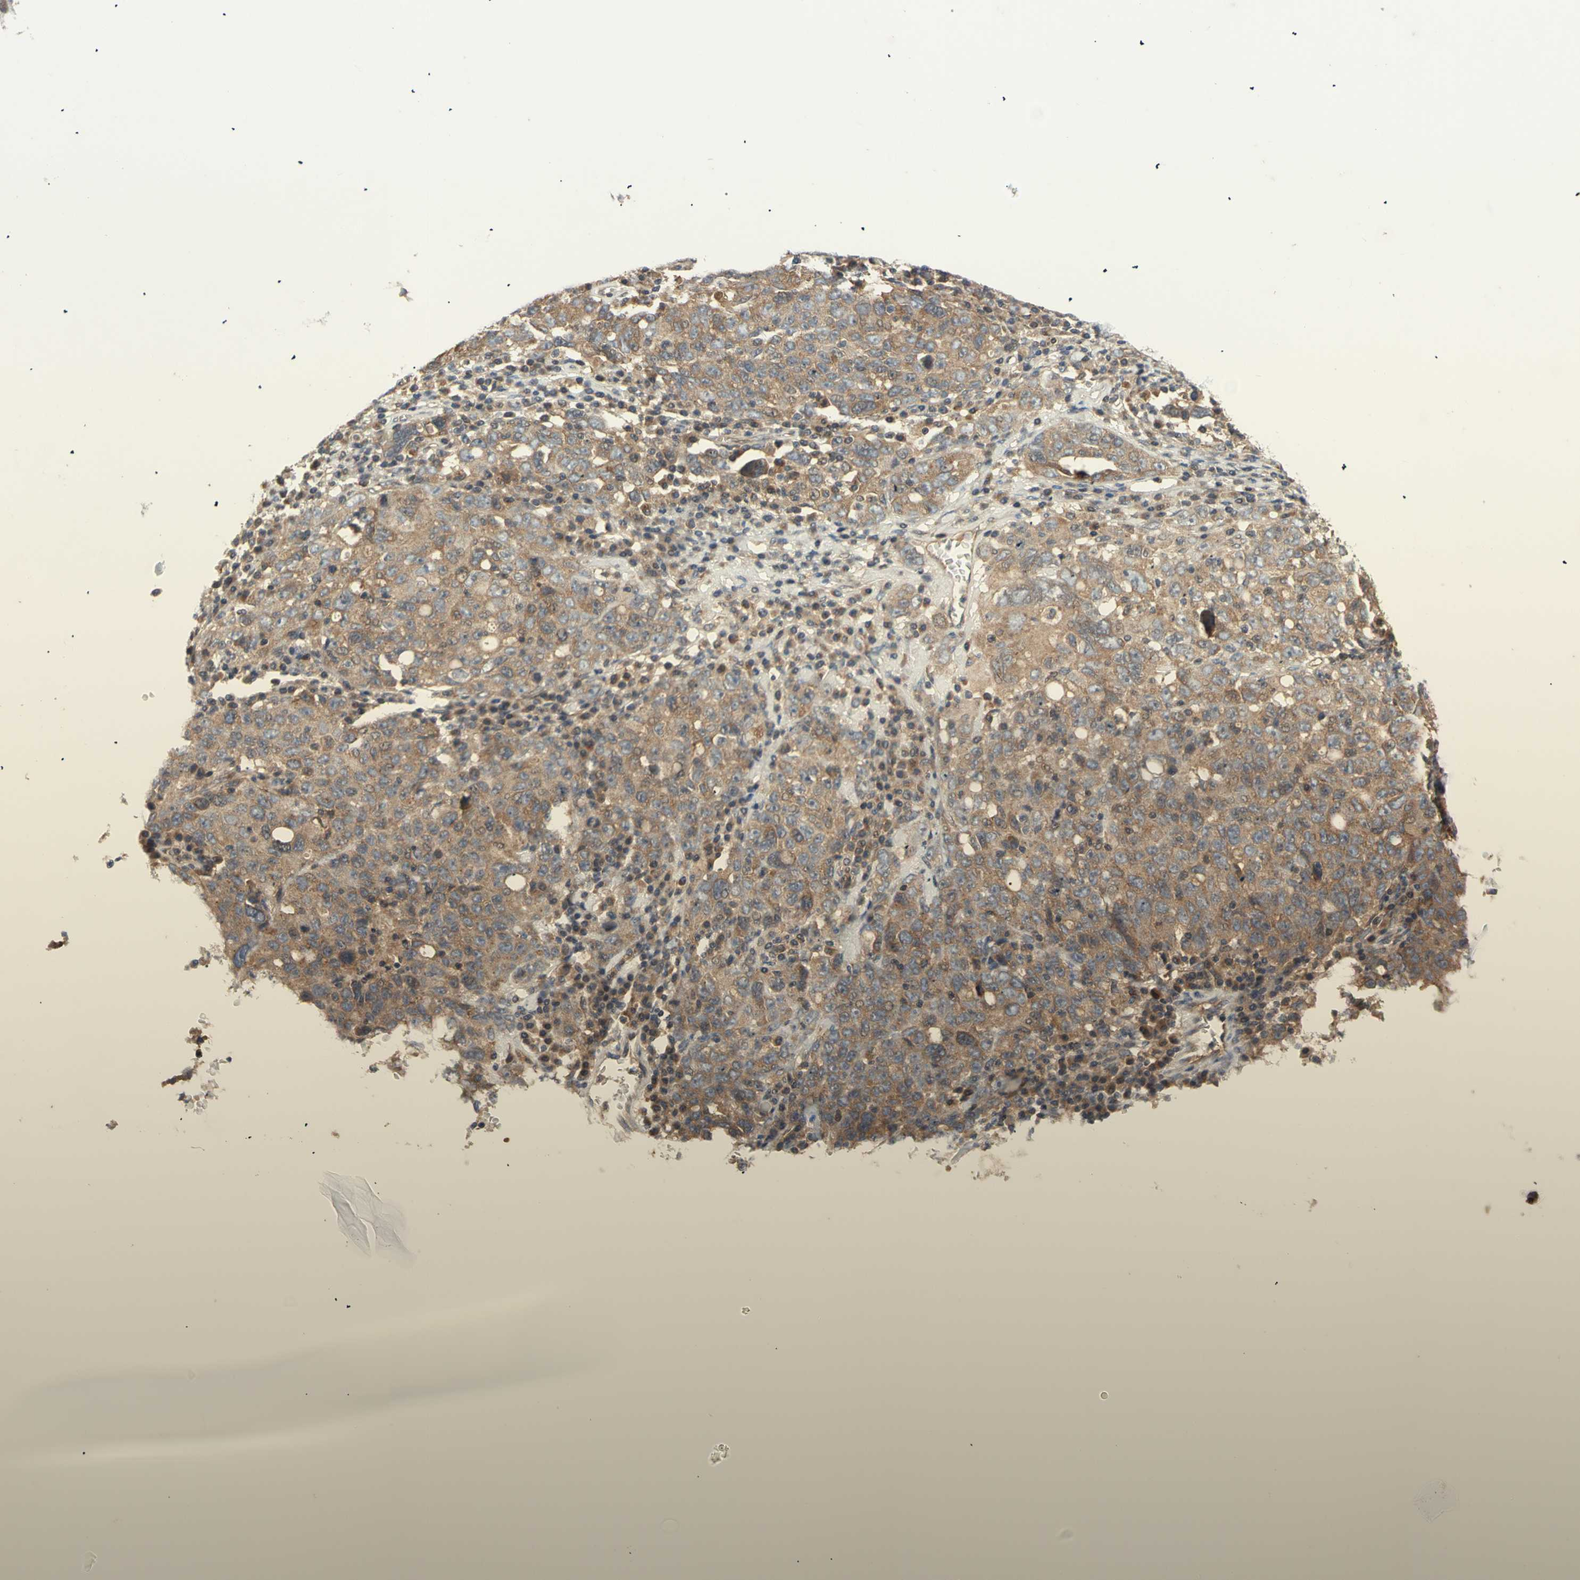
{"staining": {"intensity": "moderate", "quantity": ">75%", "location": "cytoplasmic/membranous"}, "tissue": "ovarian cancer", "cell_type": "Tumor cells", "image_type": "cancer", "snomed": [{"axis": "morphology", "description": "Carcinoma, endometroid"}, {"axis": "topography", "description": "Ovary"}], "caption": "A brown stain shows moderate cytoplasmic/membranous positivity of a protein in human ovarian endometroid carcinoma tumor cells.", "gene": "DYNLRB1", "patient": {"sex": "female", "age": 62}}